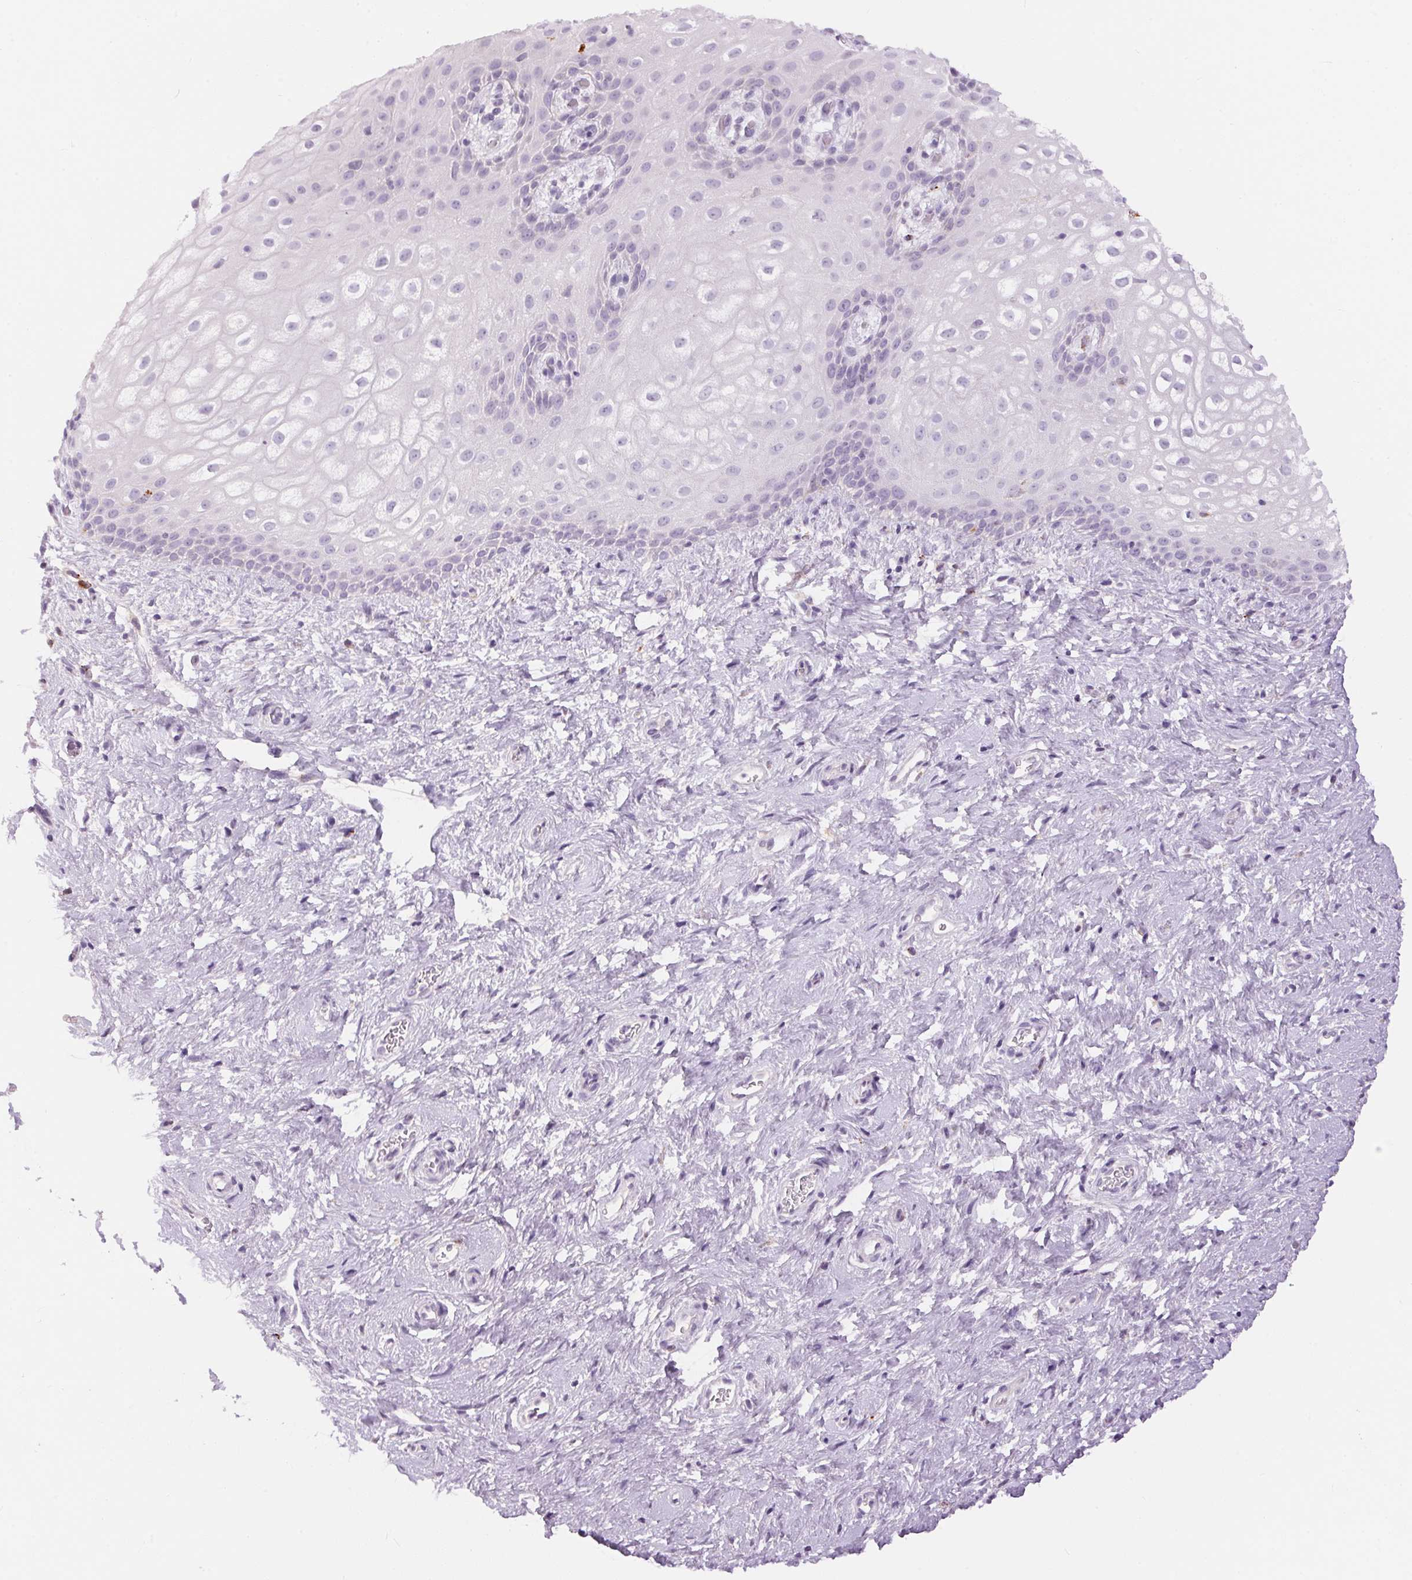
{"staining": {"intensity": "moderate", "quantity": "<25%", "location": "cytoplasmic/membranous"}, "tissue": "skin", "cell_type": "Epidermal cells", "image_type": "normal", "snomed": [{"axis": "morphology", "description": "Normal tissue, NOS"}, {"axis": "topography", "description": "Anal"}], "caption": "The image exhibits immunohistochemical staining of benign skin. There is moderate cytoplasmic/membranous expression is seen in about <25% of epidermal cells. The staining was performed using DAB to visualize the protein expression in brown, while the nuclei were stained in blue with hematoxylin (Magnification: 20x).", "gene": "PNLIPRP3", "patient": {"sex": "female", "age": 46}}